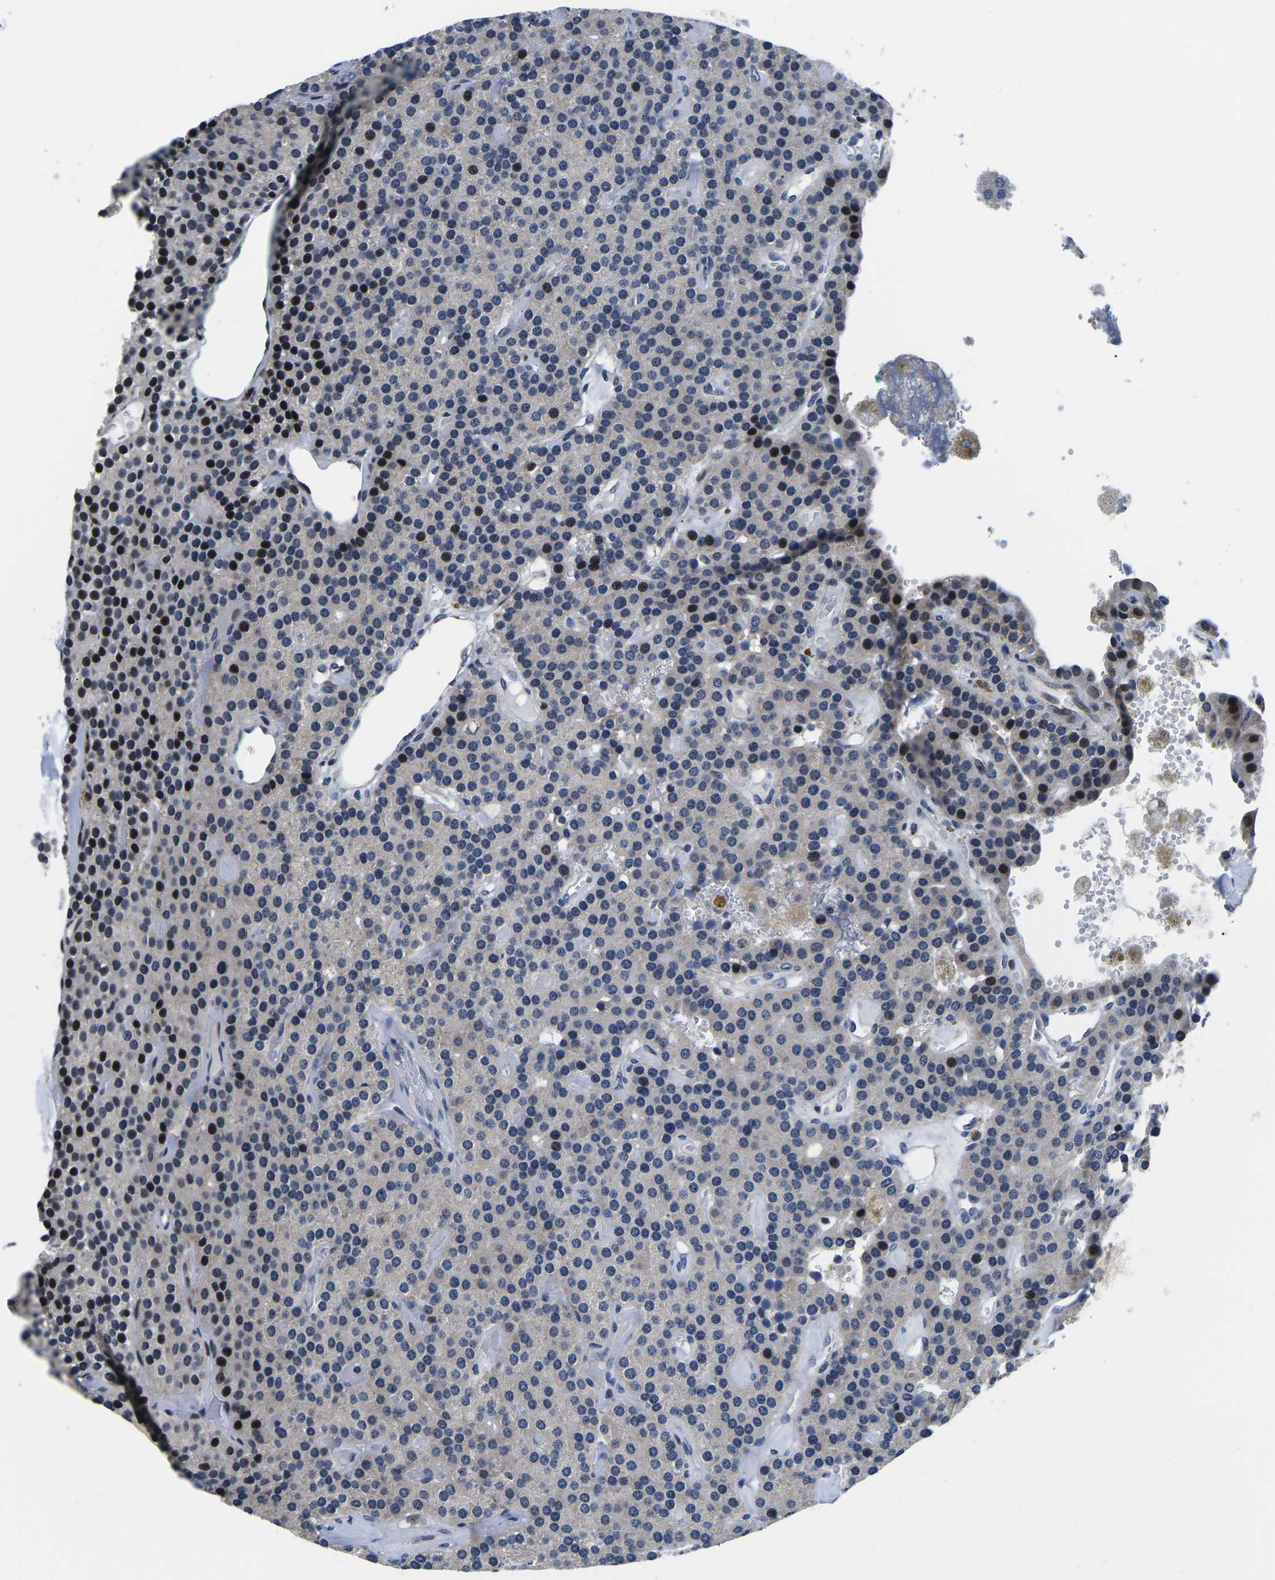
{"staining": {"intensity": "strong", "quantity": "<25%", "location": "nuclear"}, "tissue": "parathyroid gland", "cell_type": "Glandular cells", "image_type": "normal", "snomed": [{"axis": "morphology", "description": "Normal tissue, NOS"}, {"axis": "morphology", "description": "Adenoma, NOS"}, {"axis": "topography", "description": "Parathyroid gland"}], "caption": "This photomicrograph shows normal parathyroid gland stained with immunohistochemistry to label a protein in brown. The nuclear of glandular cells show strong positivity for the protein. Nuclei are counter-stained blue.", "gene": "CDC73", "patient": {"sex": "female", "age": 86}}